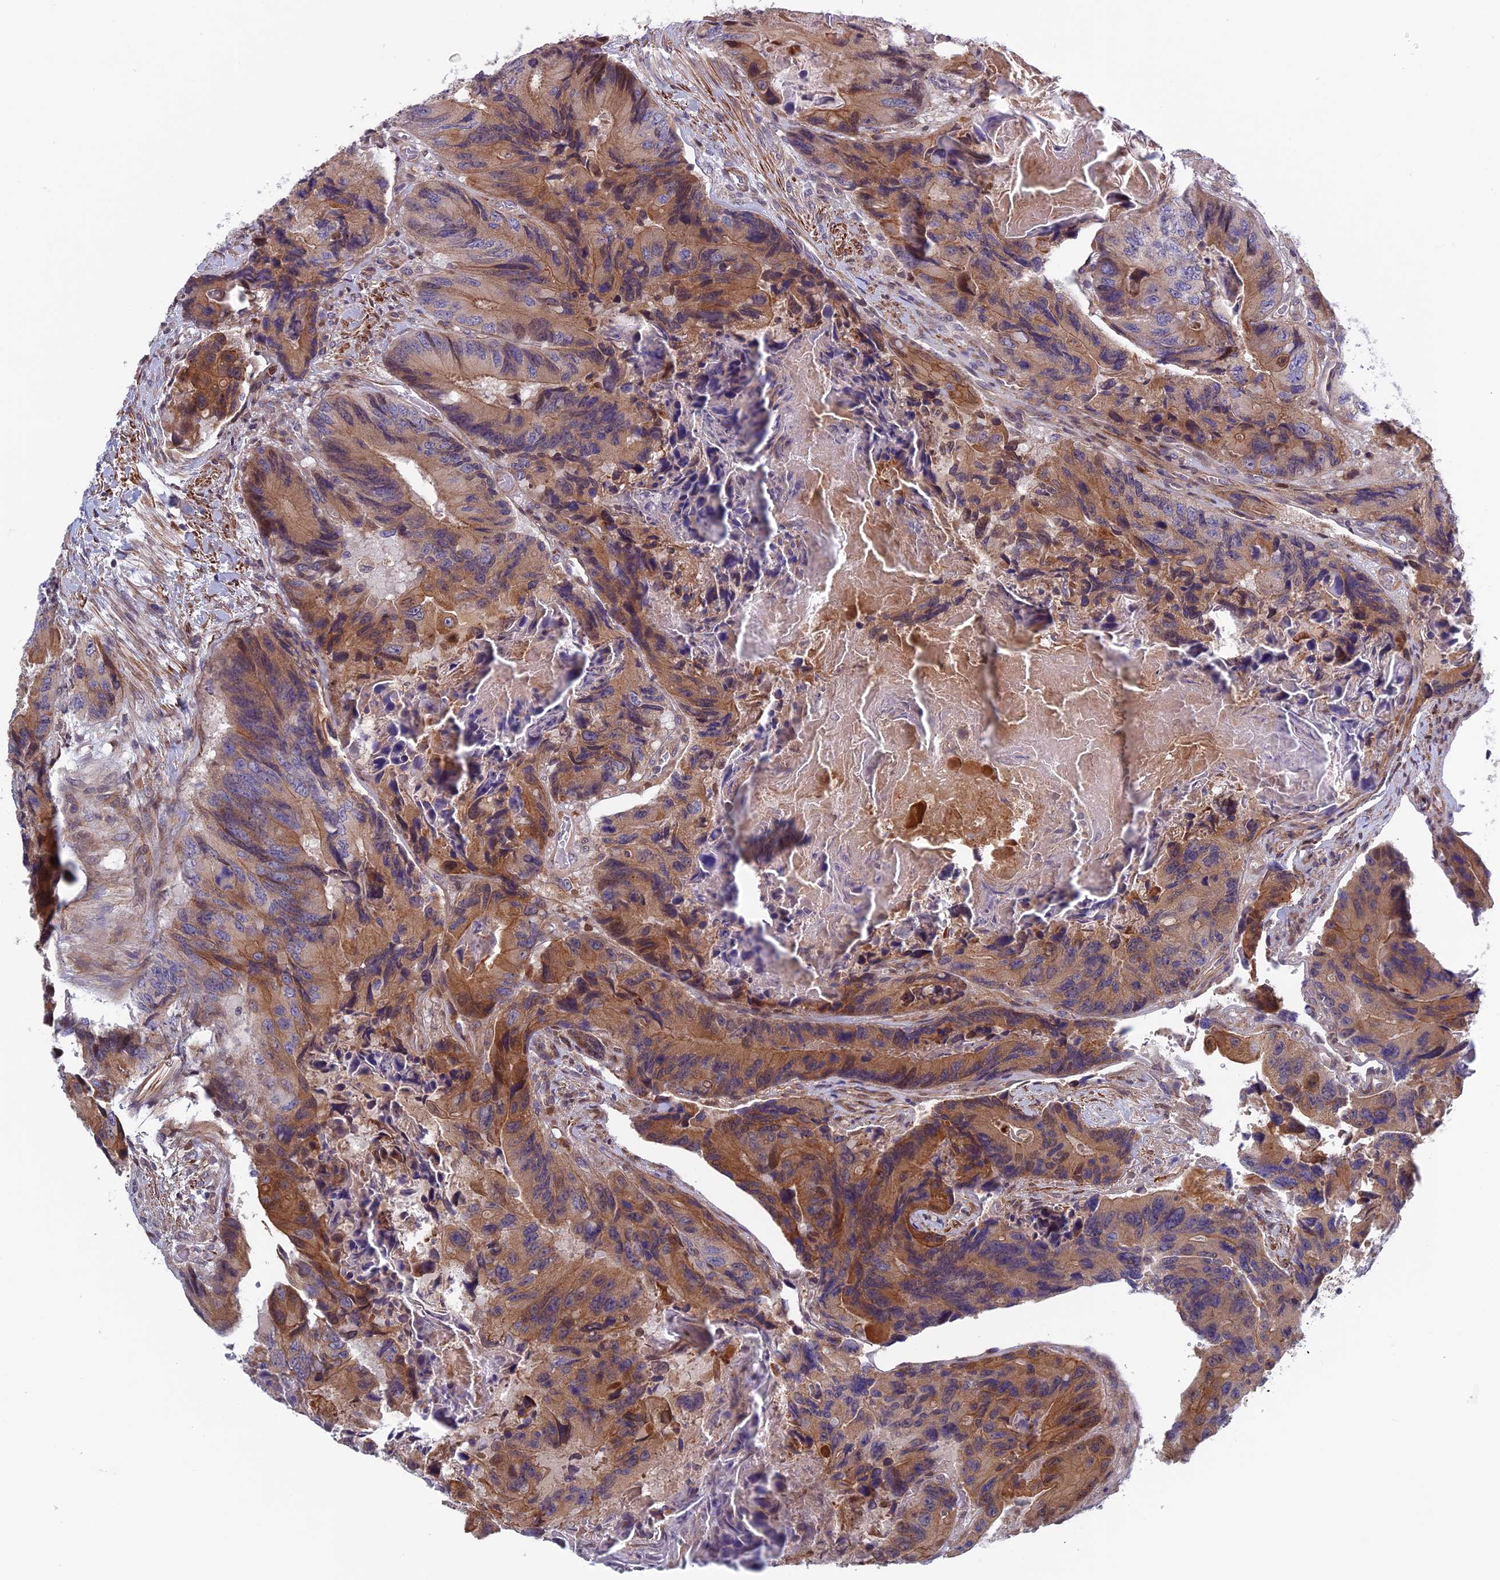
{"staining": {"intensity": "moderate", "quantity": "25%-75%", "location": "cytoplasmic/membranous"}, "tissue": "colorectal cancer", "cell_type": "Tumor cells", "image_type": "cancer", "snomed": [{"axis": "morphology", "description": "Adenocarcinoma, NOS"}, {"axis": "topography", "description": "Colon"}], "caption": "An IHC histopathology image of neoplastic tissue is shown. Protein staining in brown shows moderate cytoplasmic/membranous positivity in colorectal adenocarcinoma within tumor cells.", "gene": "FADS1", "patient": {"sex": "male", "age": 84}}